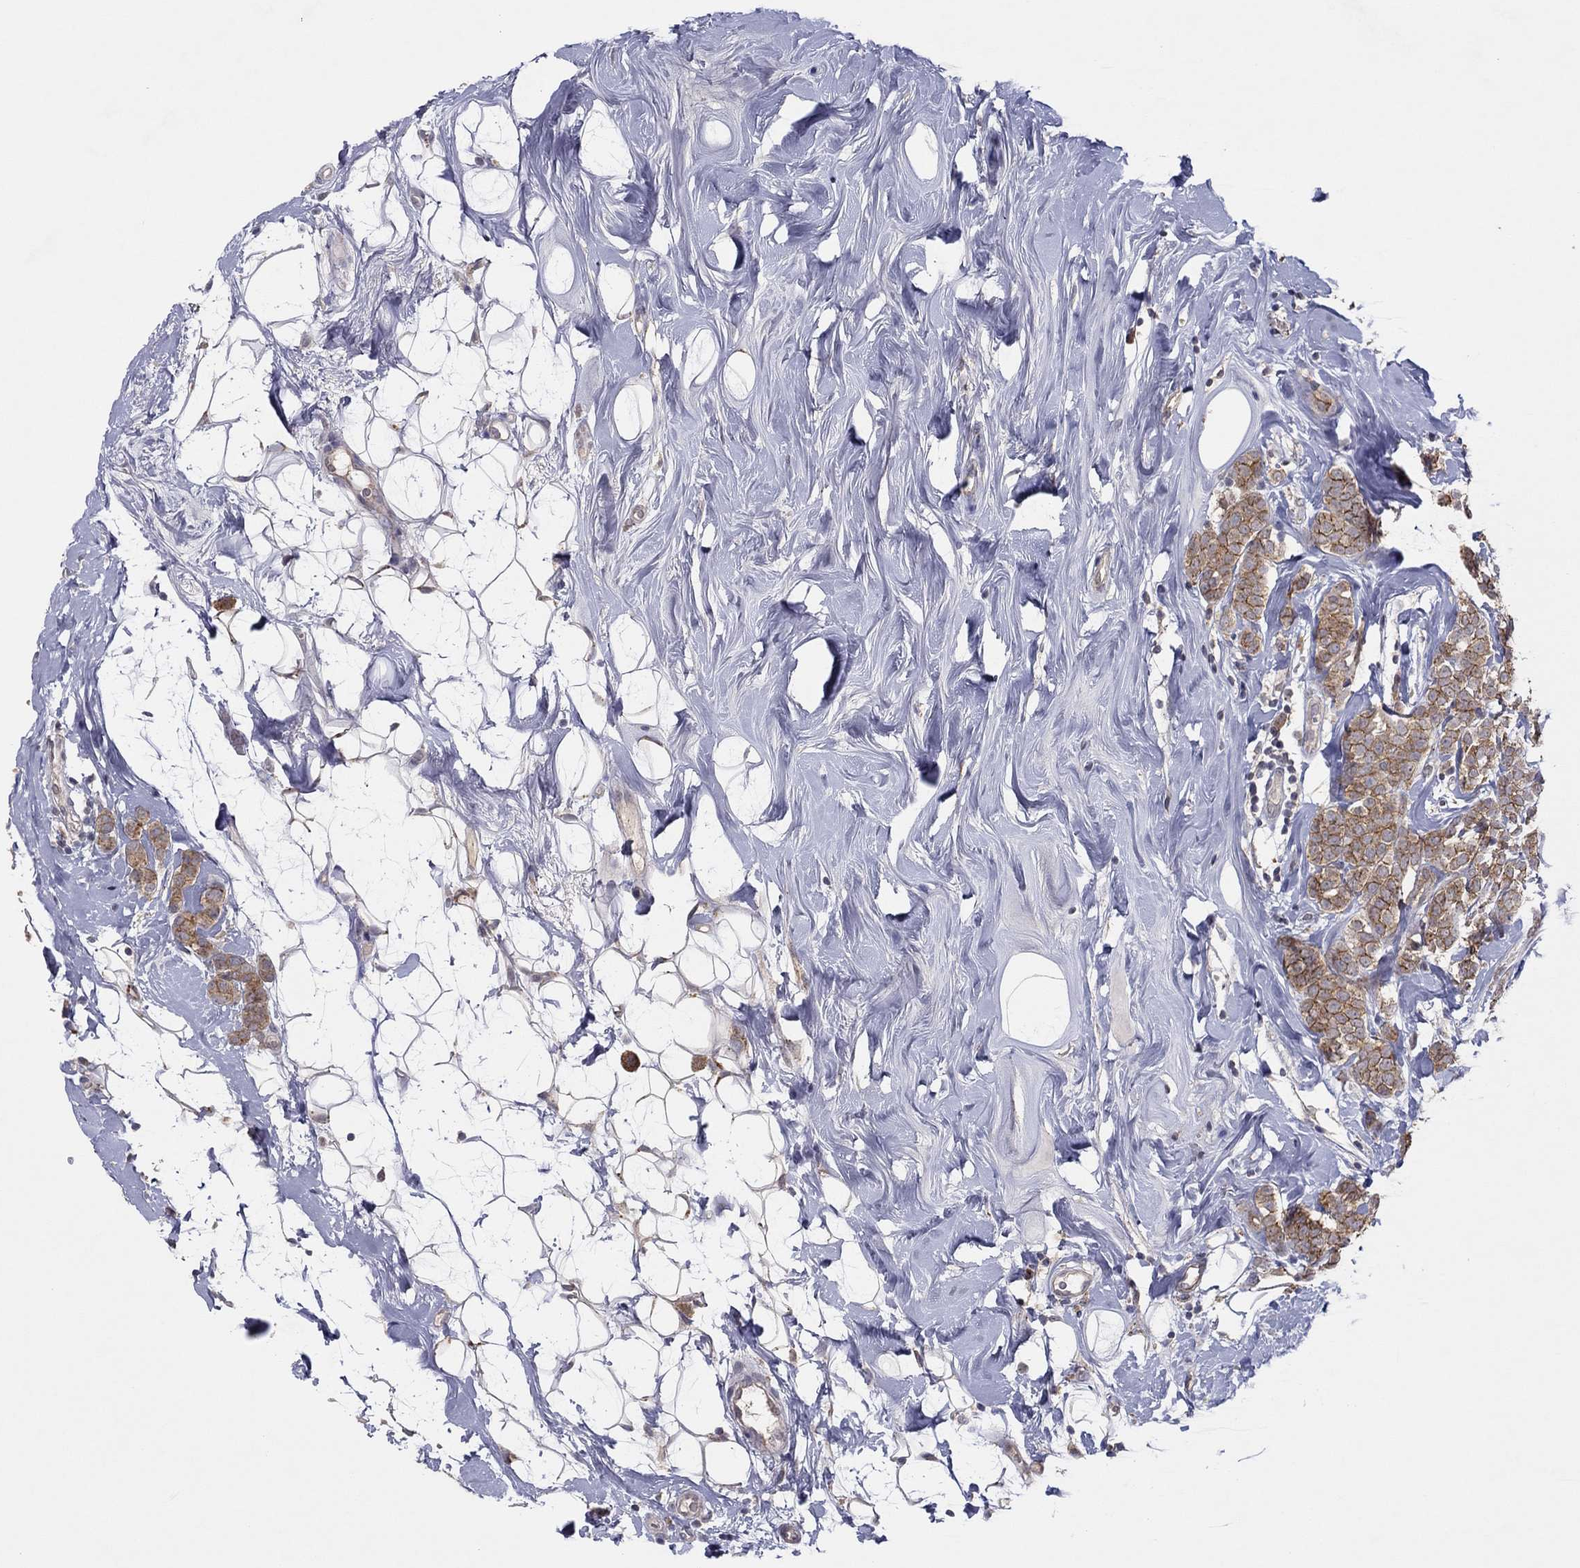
{"staining": {"intensity": "moderate", "quantity": ">75%", "location": "cytoplasmic/membranous"}, "tissue": "breast cancer", "cell_type": "Tumor cells", "image_type": "cancer", "snomed": [{"axis": "morphology", "description": "Lobular carcinoma"}, {"axis": "topography", "description": "Breast"}], "caption": "High-power microscopy captured an IHC photomicrograph of lobular carcinoma (breast), revealing moderate cytoplasmic/membranous staining in about >75% of tumor cells.", "gene": "CRACDL", "patient": {"sex": "female", "age": 49}}